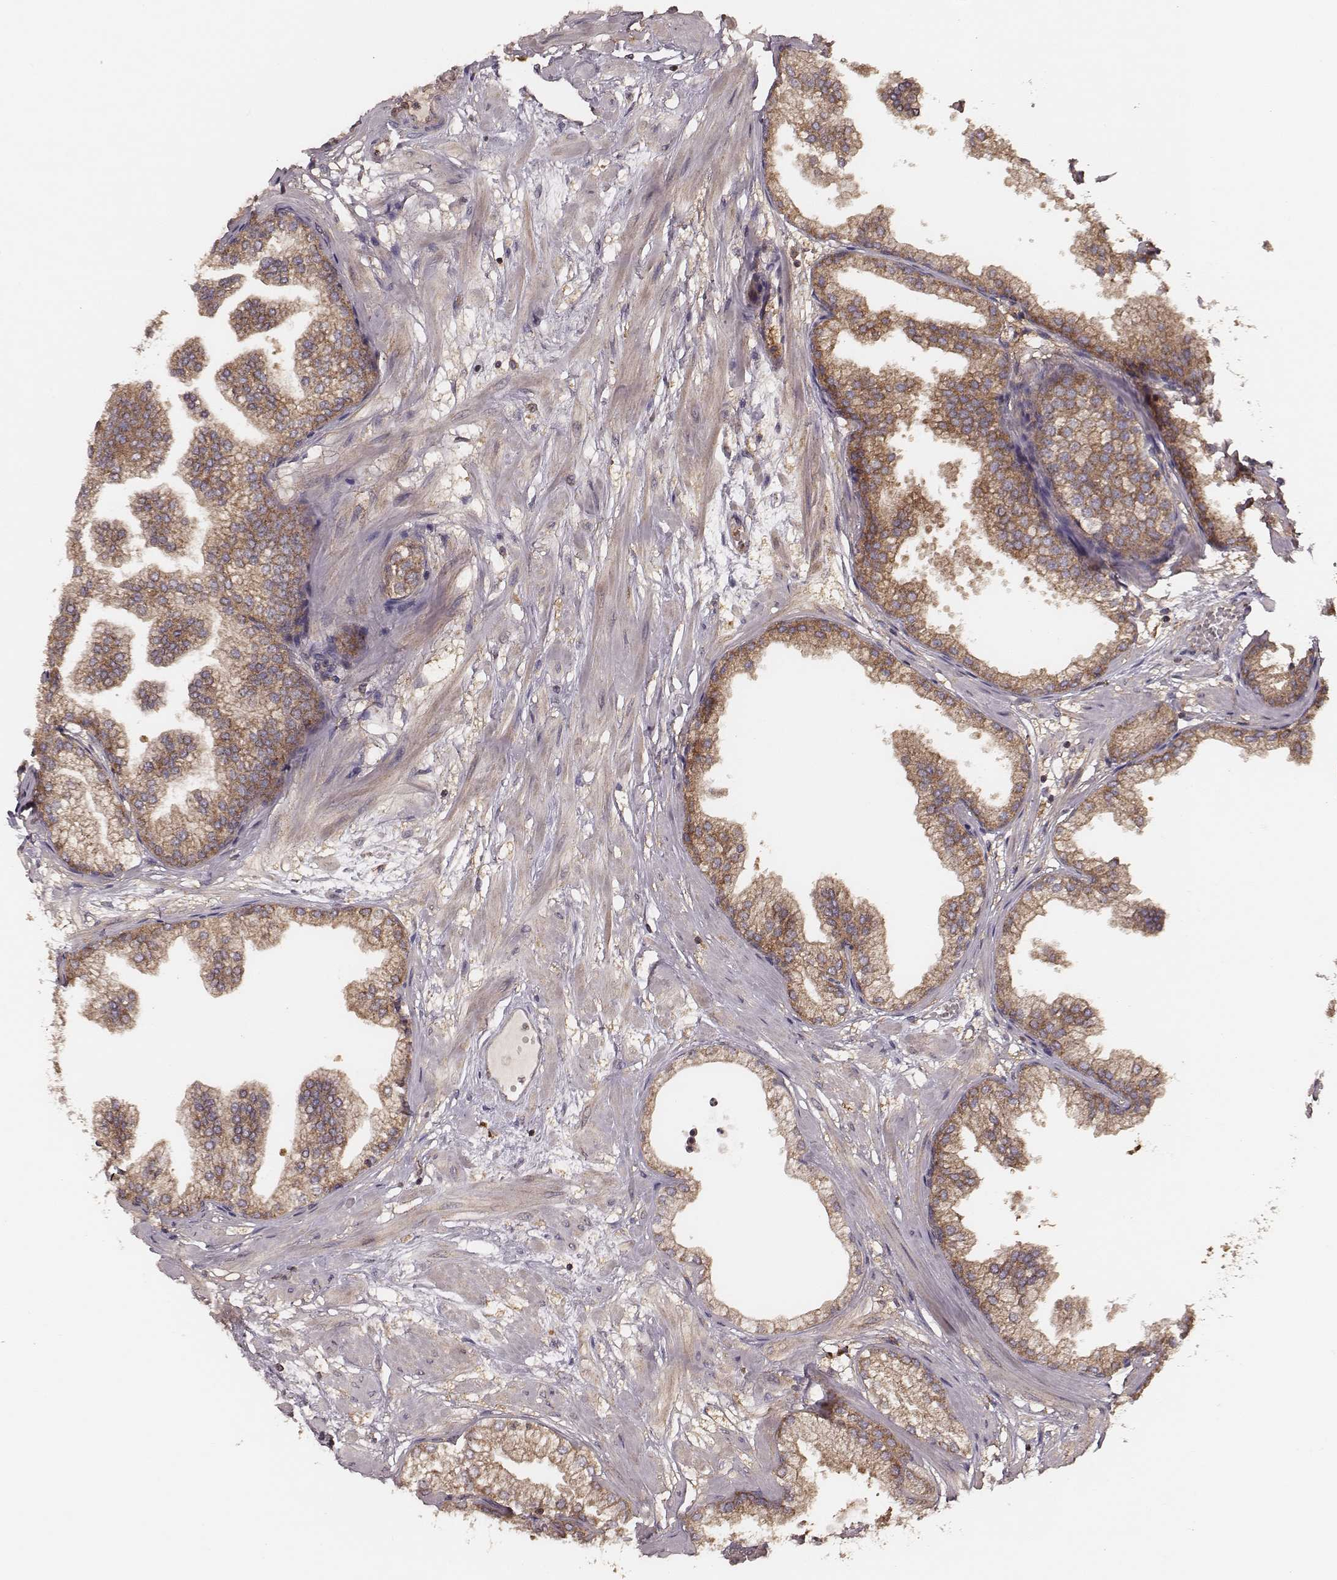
{"staining": {"intensity": "moderate", "quantity": ">75%", "location": "cytoplasmic/membranous"}, "tissue": "prostate", "cell_type": "Glandular cells", "image_type": "normal", "snomed": [{"axis": "morphology", "description": "Normal tissue, NOS"}, {"axis": "topography", "description": "Prostate"}], "caption": "IHC (DAB (3,3'-diaminobenzidine)) staining of normal human prostate reveals moderate cytoplasmic/membranous protein positivity in approximately >75% of glandular cells.", "gene": "CARS1", "patient": {"sex": "male", "age": 37}}